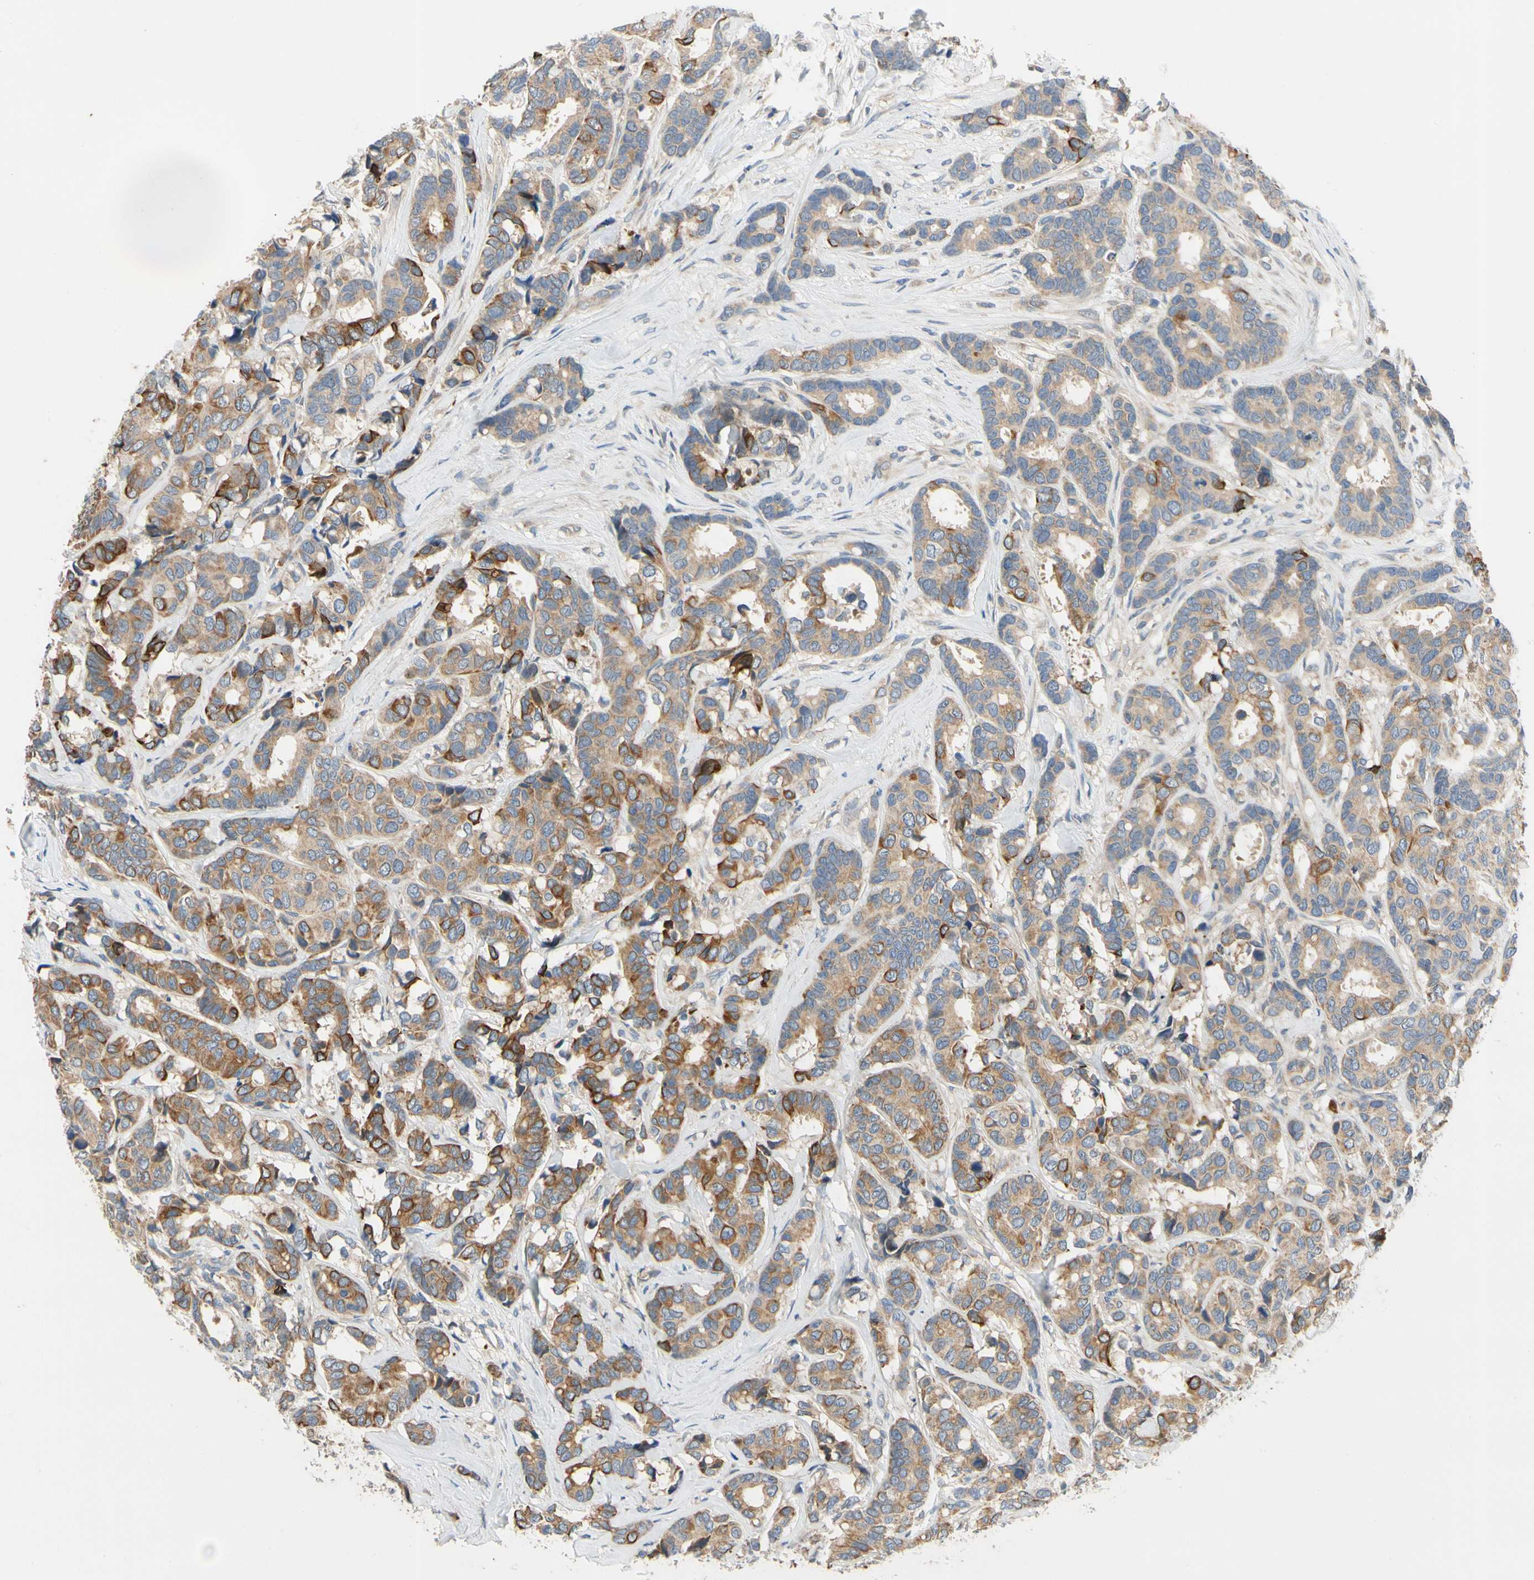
{"staining": {"intensity": "moderate", "quantity": ">75%", "location": "cytoplasmic/membranous"}, "tissue": "breast cancer", "cell_type": "Tumor cells", "image_type": "cancer", "snomed": [{"axis": "morphology", "description": "Duct carcinoma"}, {"axis": "topography", "description": "Breast"}], "caption": "DAB (3,3'-diaminobenzidine) immunohistochemical staining of human intraductal carcinoma (breast) exhibits moderate cytoplasmic/membranous protein expression in approximately >75% of tumor cells.", "gene": "KLHDC8B", "patient": {"sex": "female", "age": 87}}